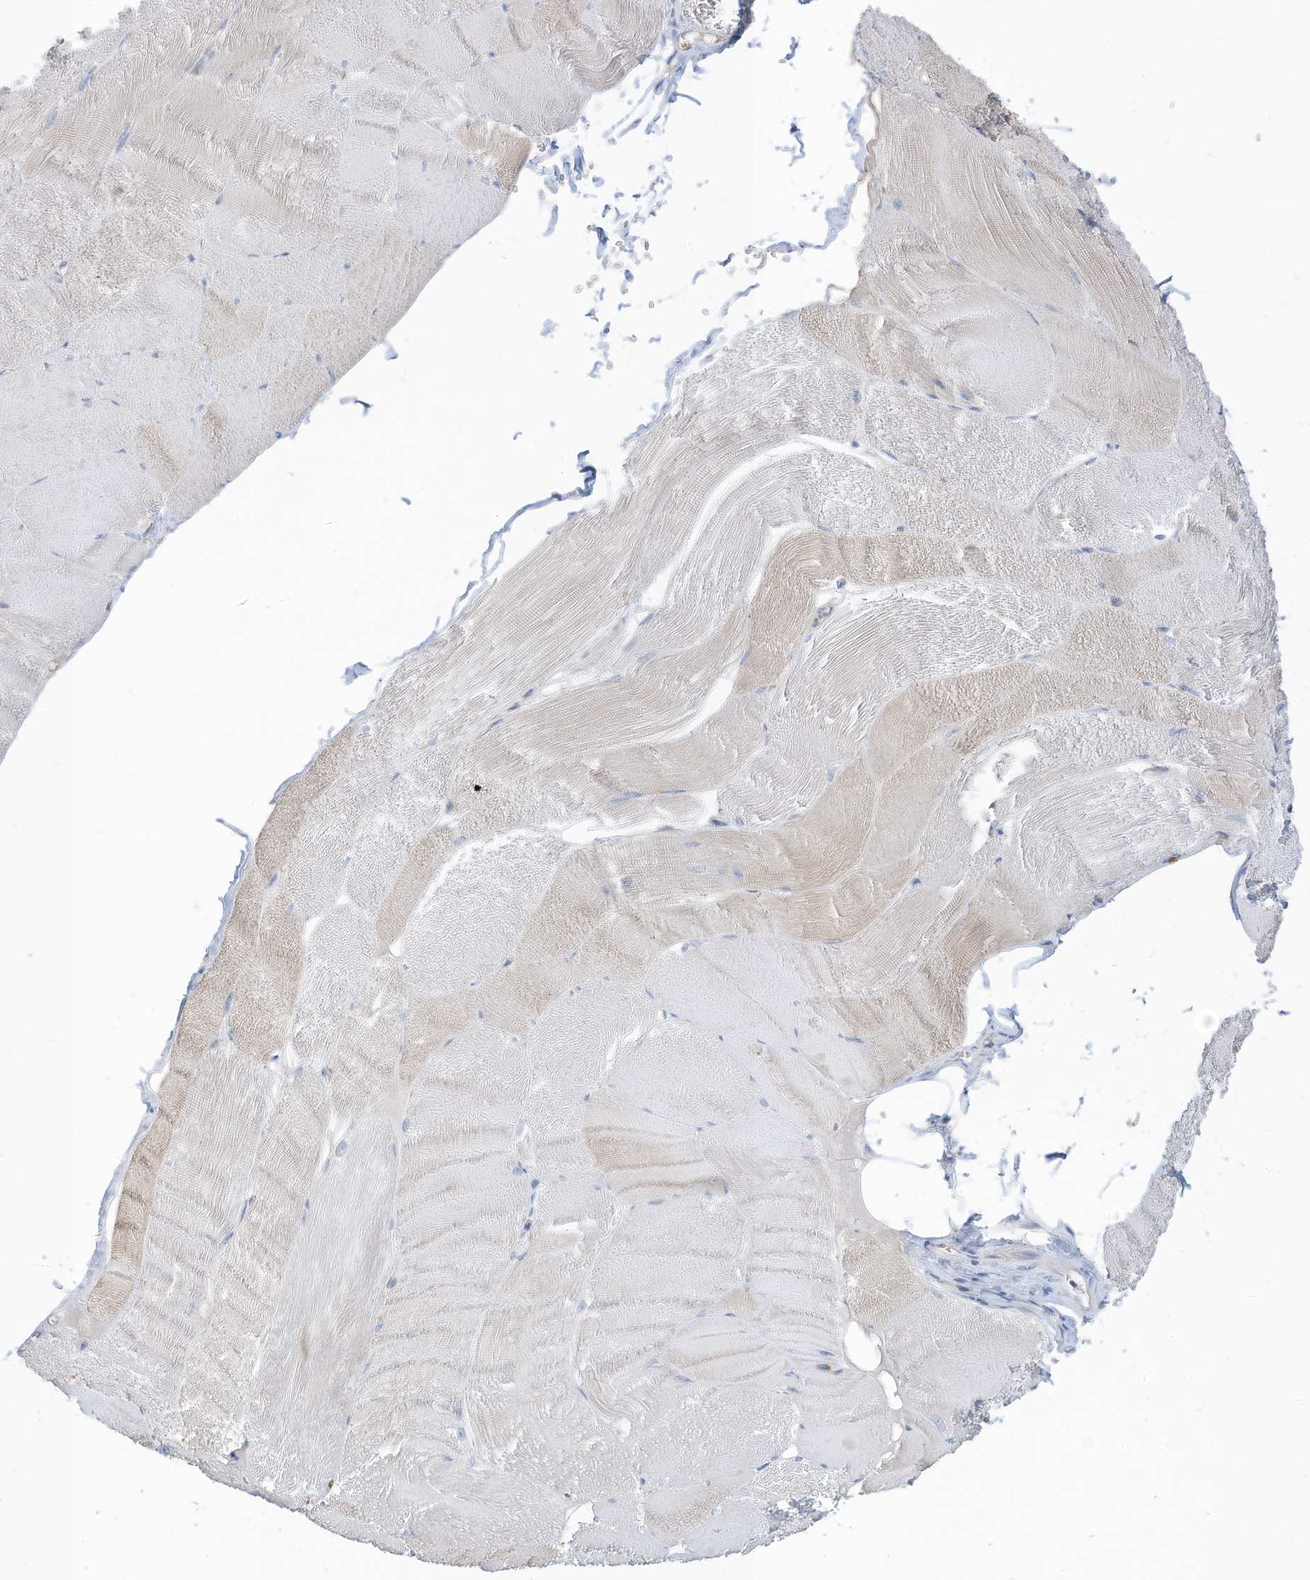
{"staining": {"intensity": "moderate", "quantity": "<25%", "location": "cytoplasmic/membranous"}, "tissue": "skeletal muscle", "cell_type": "Myocytes", "image_type": "normal", "snomed": [{"axis": "morphology", "description": "Normal tissue, NOS"}, {"axis": "morphology", "description": "Basal cell carcinoma"}, {"axis": "topography", "description": "Skeletal muscle"}], "caption": "A histopathology image showing moderate cytoplasmic/membranous positivity in approximately <25% of myocytes in normal skeletal muscle, as visualized by brown immunohistochemical staining.", "gene": "RASA2", "patient": {"sex": "female", "age": 64}}